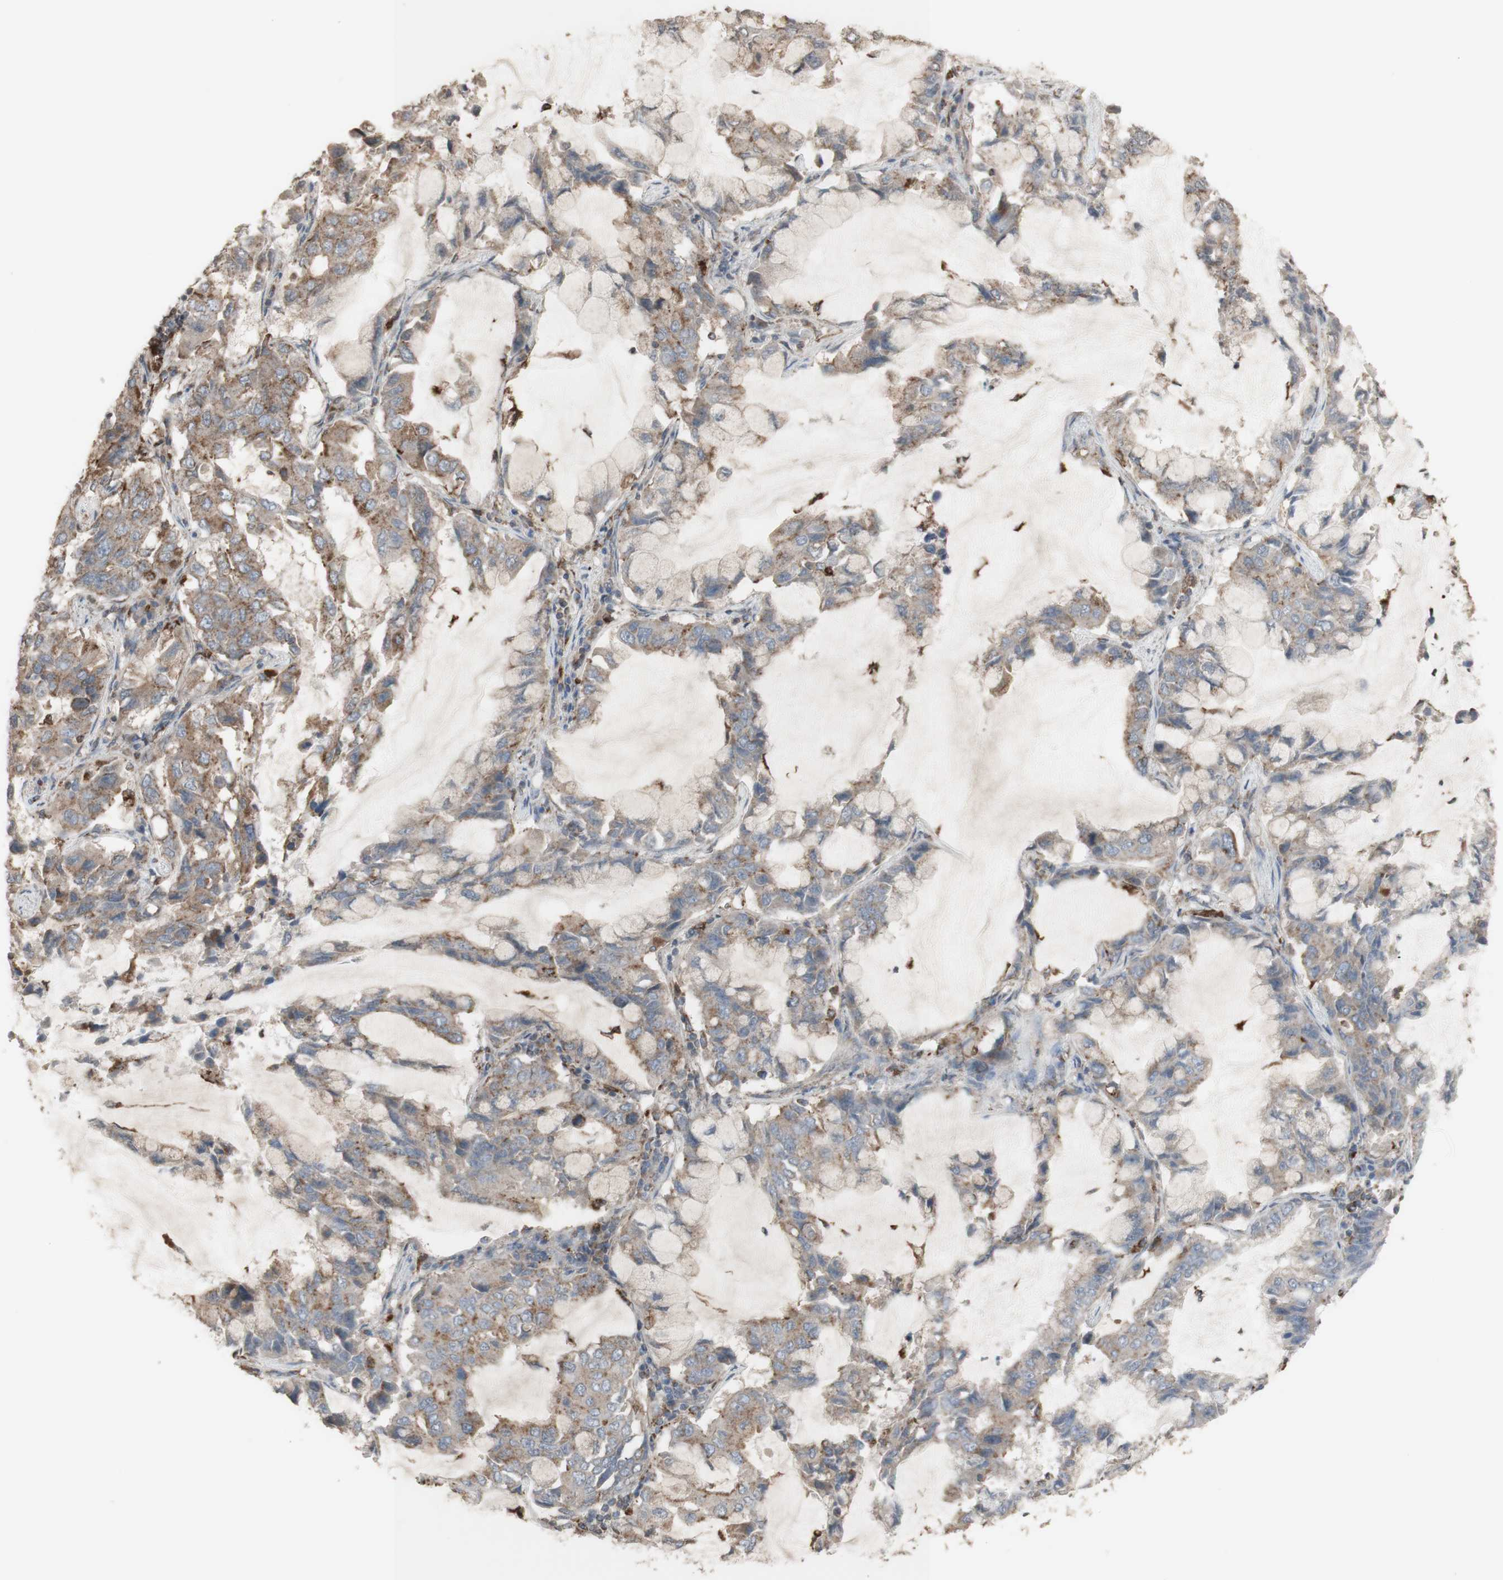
{"staining": {"intensity": "weak", "quantity": ">75%", "location": "cytoplasmic/membranous"}, "tissue": "lung cancer", "cell_type": "Tumor cells", "image_type": "cancer", "snomed": [{"axis": "morphology", "description": "Adenocarcinoma, NOS"}, {"axis": "topography", "description": "Lung"}], "caption": "A micrograph of lung adenocarcinoma stained for a protein demonstrates weak cytoplasmic/membranous brown staining in tumor cells.", "gene": "ATP6V1E1", "patient": {"sex": "male", "age": 64}}